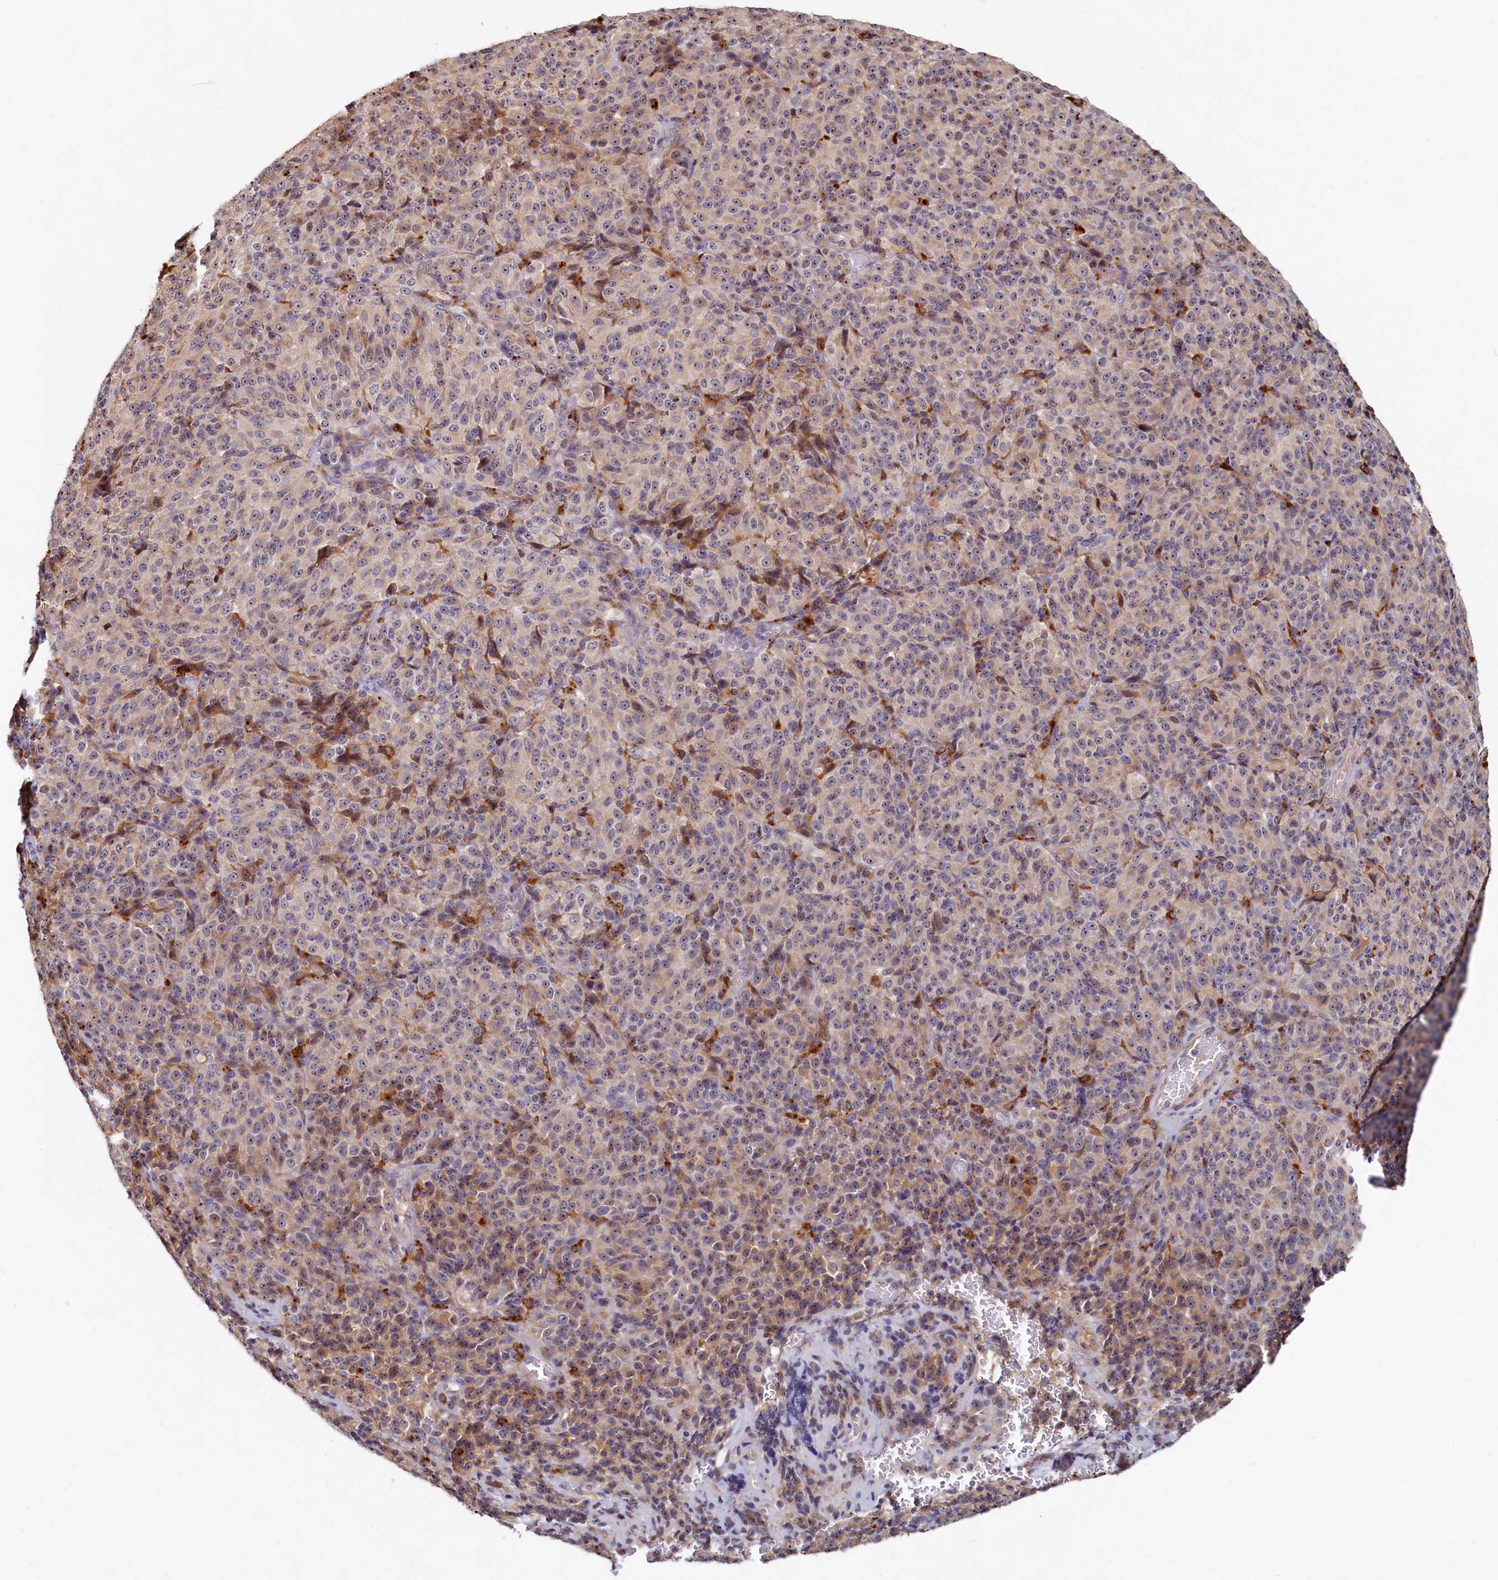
{"staining": {"intensity": "weak", "quantity": ">75%", "location": "nuclear"}, "tissue": "melanoma", "cell_type": "Tumor cells", "image_type": "cancer", "snomed": [{"axis": "morphology", "description": "Malignant melanoma, Metastatic site"}, {"axis": "topography", "description": "Brain"}], "caption": "Melanoma stained with IHC demonstrates weak nuclear positivity in about >75% of tumor cells. (Brightfield microscopy of DAB IHC at high magnification).", "gene": "RGS7BP", "patient": {"sex": "female", "age": 56}}